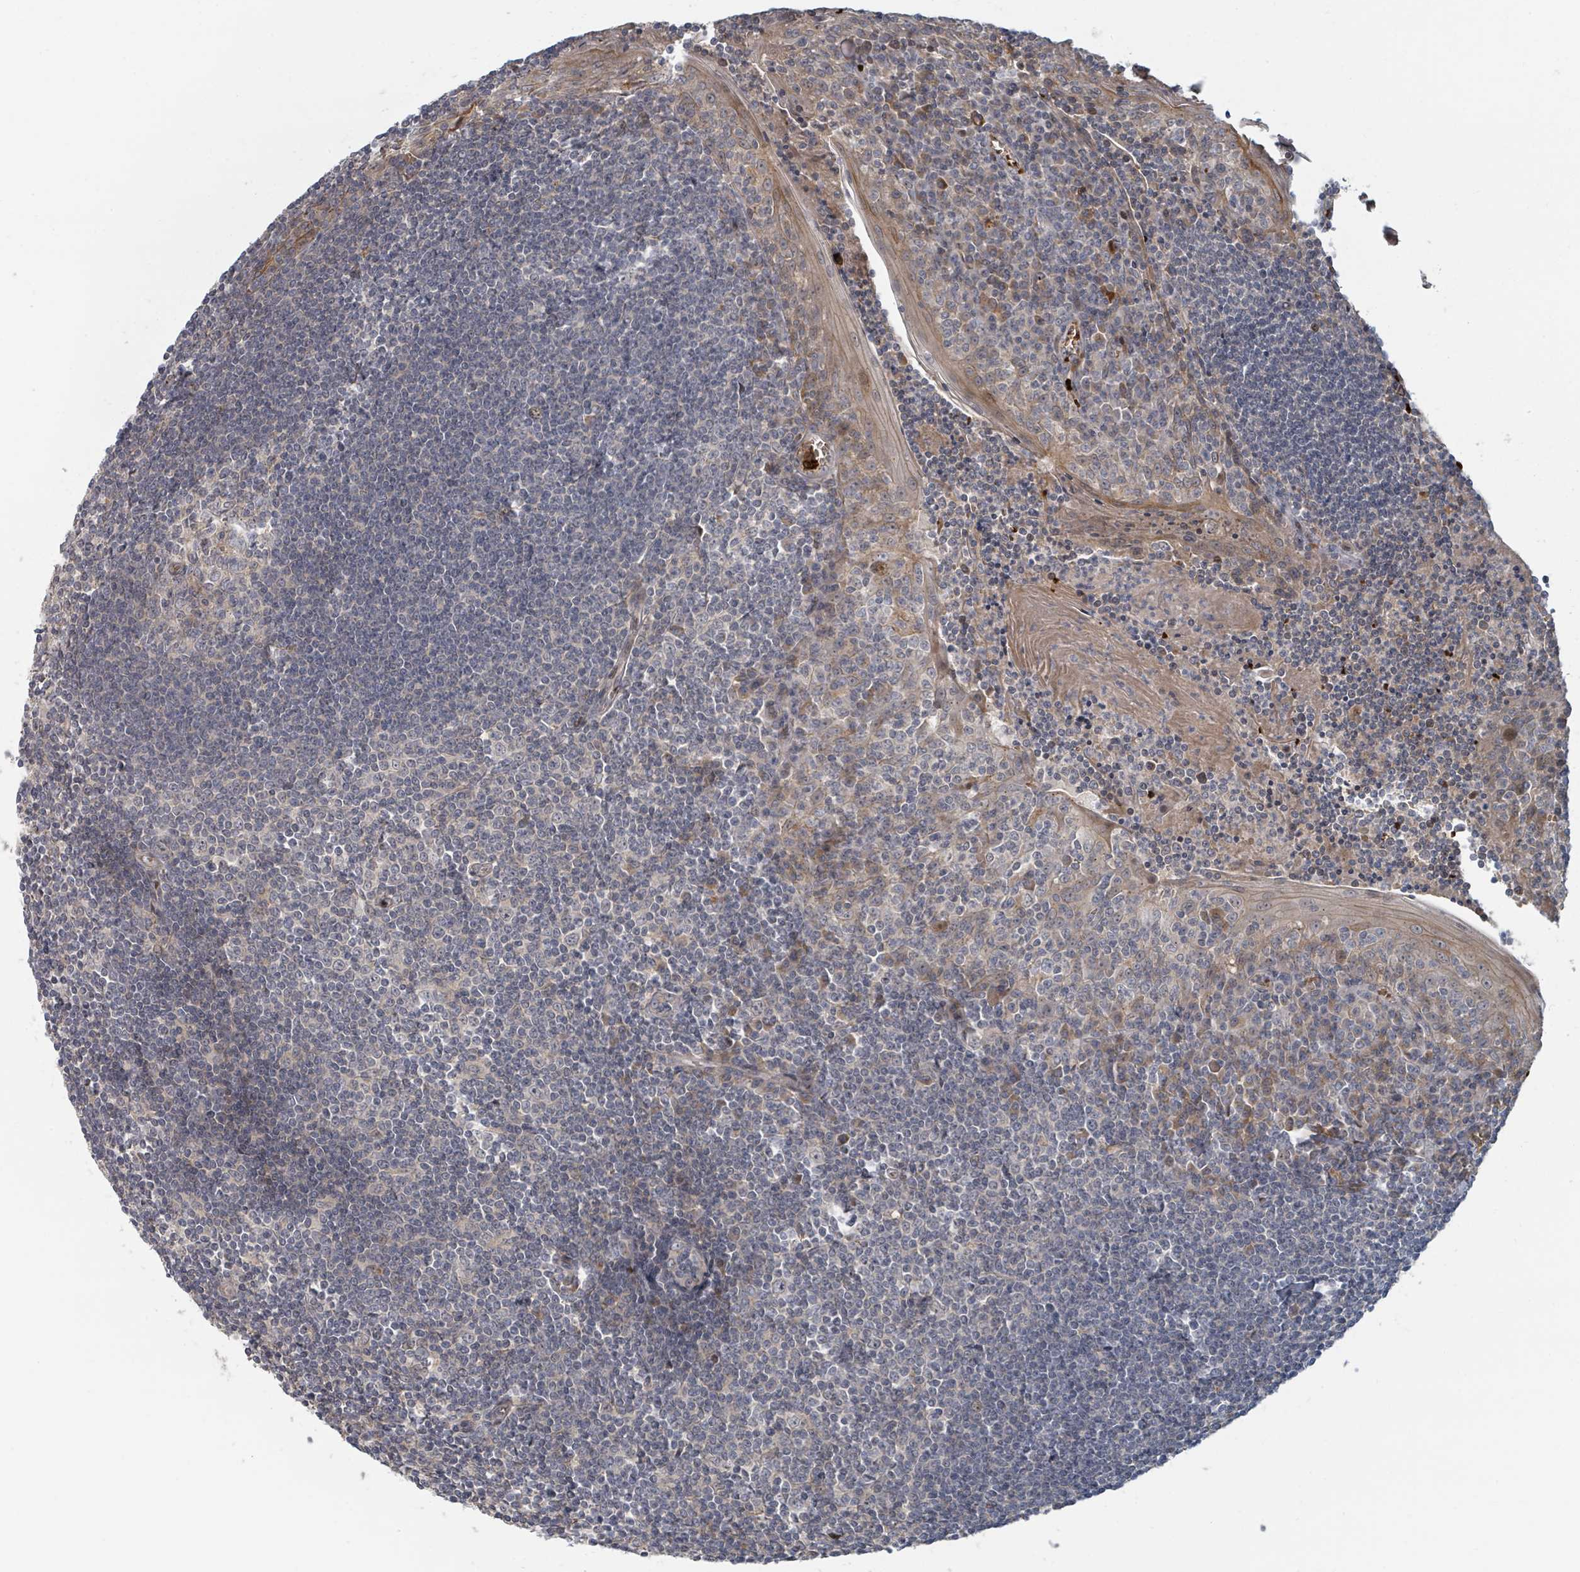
{"staining": {"intensity": "weak", "quantity": "<25%", "location": "cytoplasmic/membranous"}, "tissue": "tonsil", "cell_type": "Germinal center cells", "image_type": "normal", "snomed": [{"axis": "morphology", "description": "Normal tissue, NOS"}, {"axis": "topography", "description": "Tonsil"}], "caption": "Tonsil was stained to show a protein in brown. There is no significant expression in germinal center cells. (DAB (3,3'-diaminobenzidine) immunohistochemistry visualized using brightfield microscopy, high magnification).", "gene": "TRPC4AP", "patient": {"sex": "male", "age": 27}}